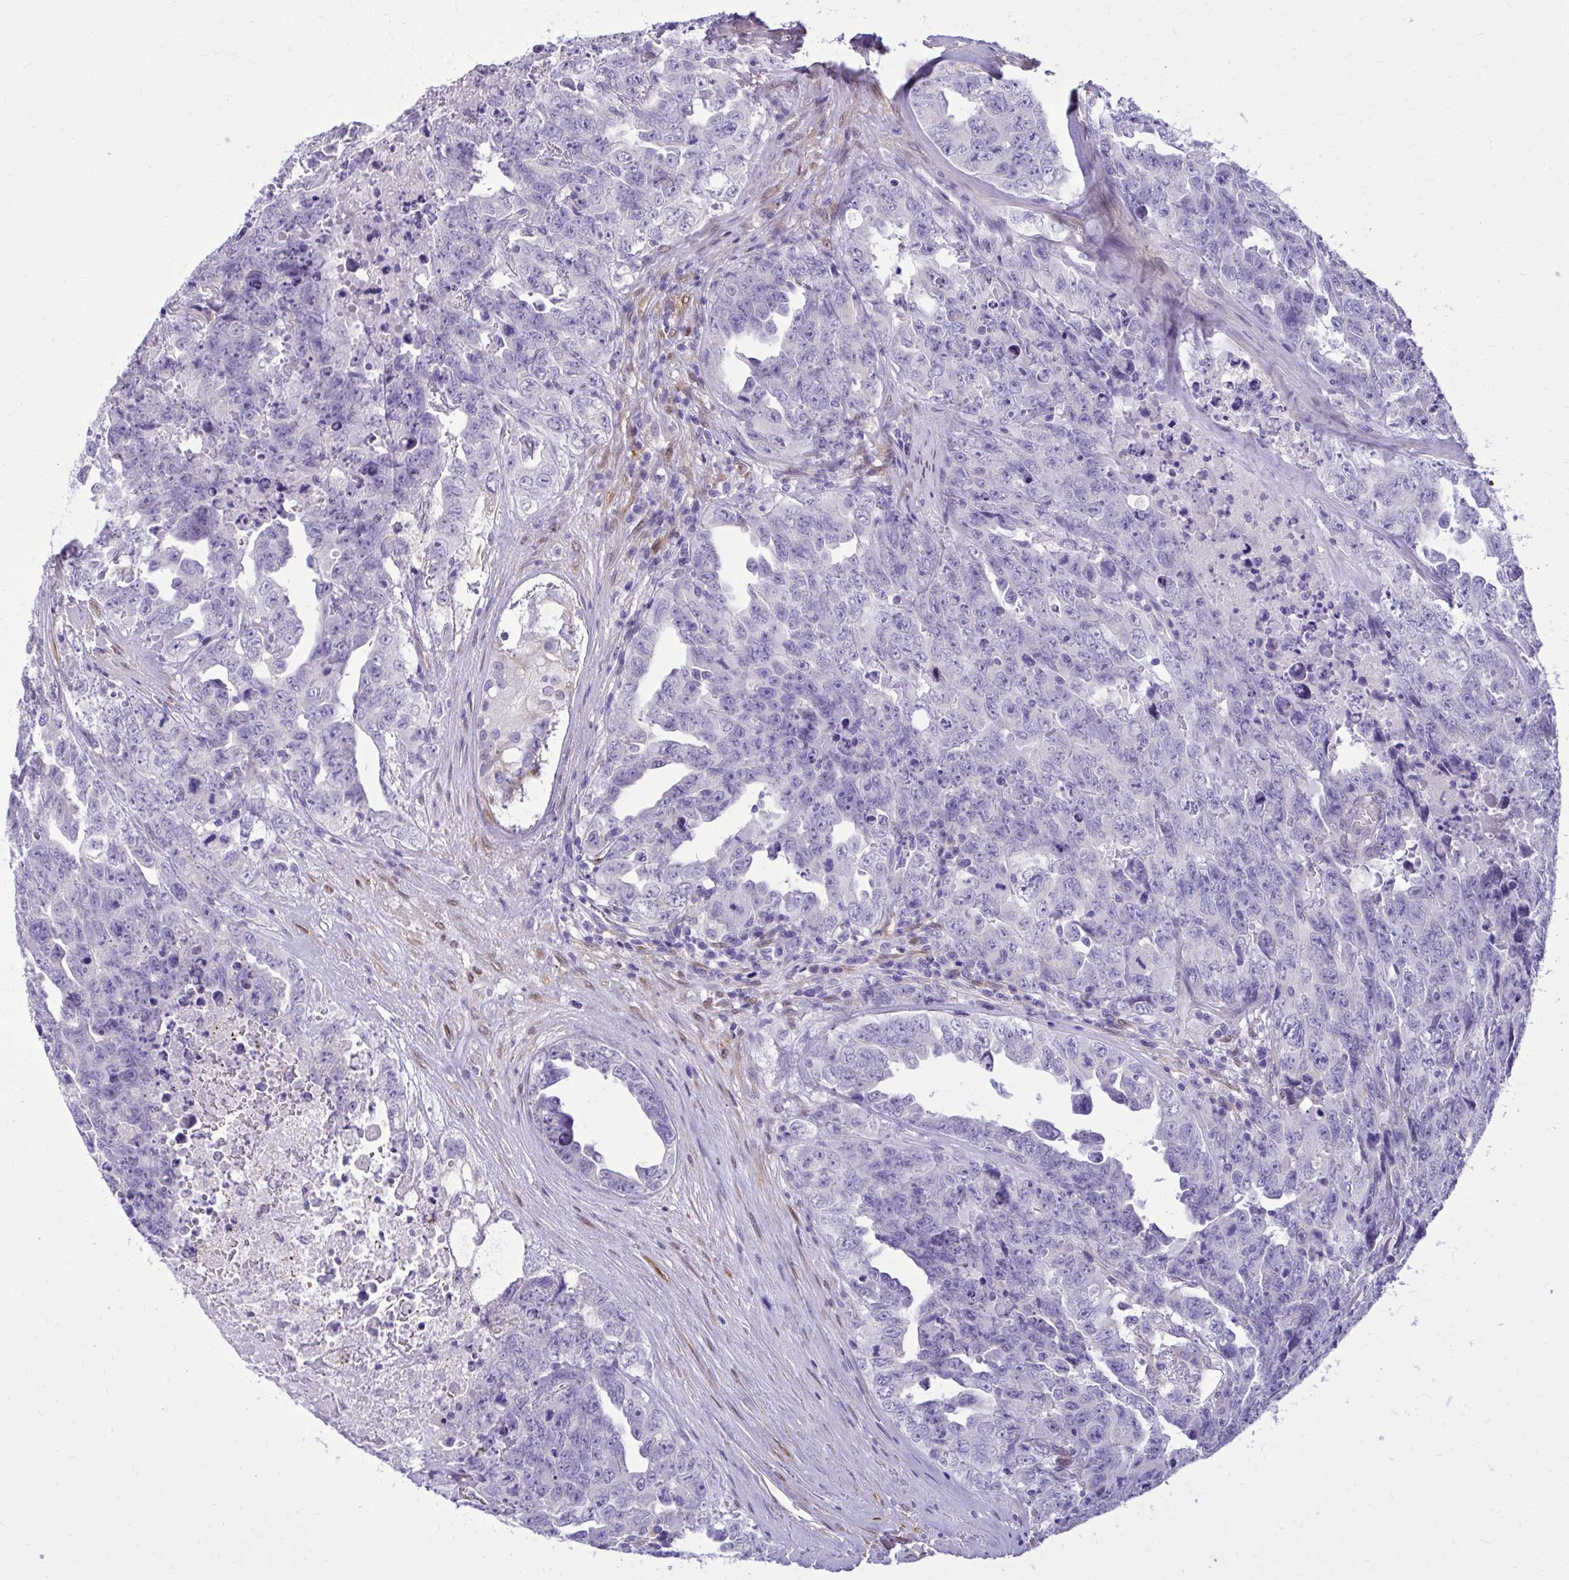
{"staining": {"intensity": "negative", "quantity": "none", "location": "none"}, "tissue": "testis cancer", "cell_type": "Tumor cells", "image_type": "cancer", "snomed": [{"axis": "morphology", "description": "Carcinoma, Embryonal, NOS"}, {"axis": "topography", "description": "Testis"}], "caption": "This micrograph is of testis embryonal carcinoma stained with immunohistochemistry to label a protein in brown with the nuclei are counter-stained blue. There is no staining in tumor cells.", "gene": "NNMT", "patient": {"sex": "male", "age": 24}}